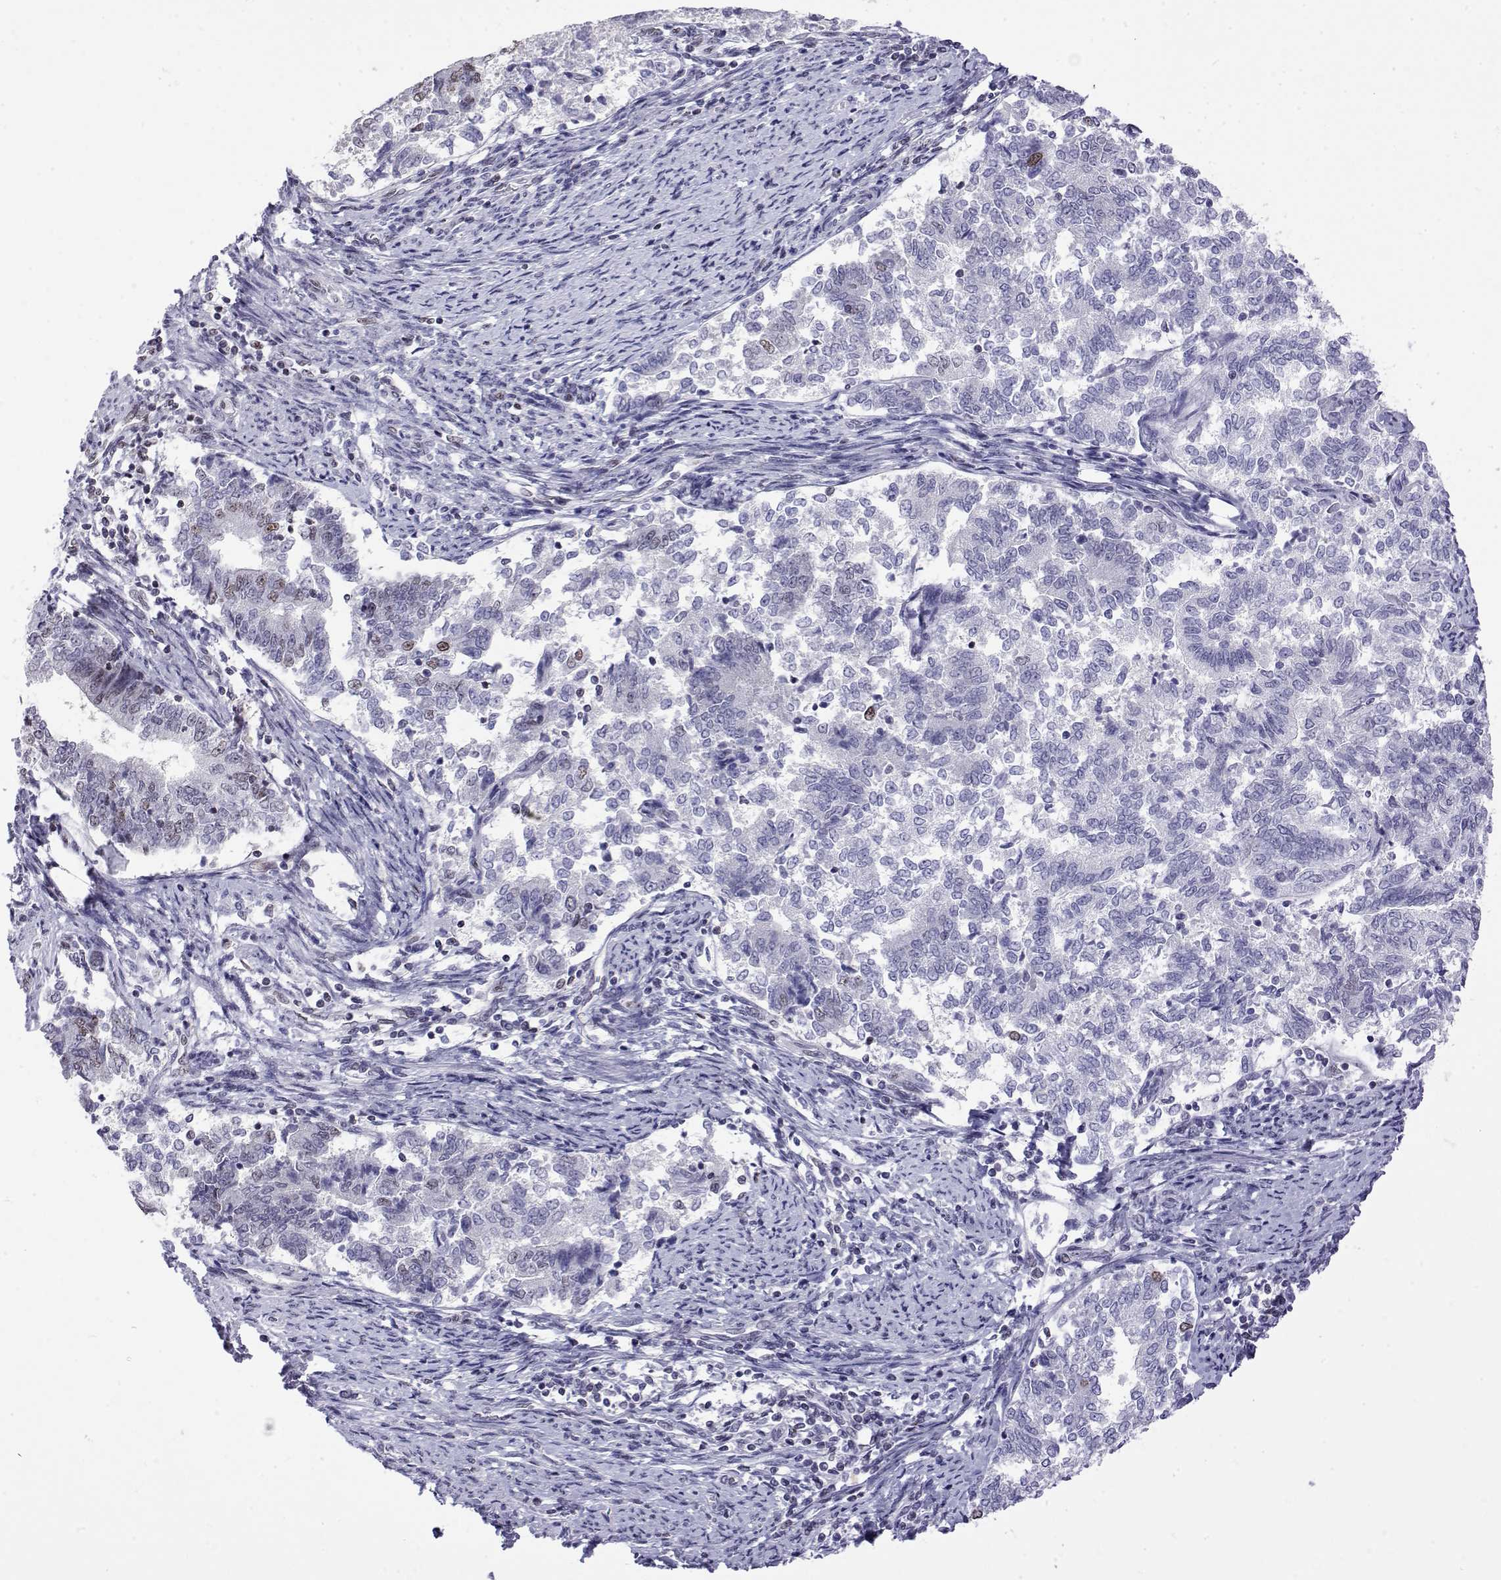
{"staining": {"intensity": "weak", "quantity": "<25%", "location": "nuclear"}, "tissue": "endometrial cancer", "cell_type": "Tumor cells", "image_type": "cancer", "snomed": [{"axis": "morphology", "description": "Adenocarcinoma, NOS"}, {"axis": "topography", "description": "Endometrium"}], "caption": "Immunohistochemistry (IHC) histopathology image of neoplastic tissue: human adenocarcinoma (endometrial) stained with DAB (3,3'-diaminobenzidine) exhibits no significant protein positivity in tumor cells.", "gene": "POLDIP3", "patient": {"sex": "female", "age": 65}}